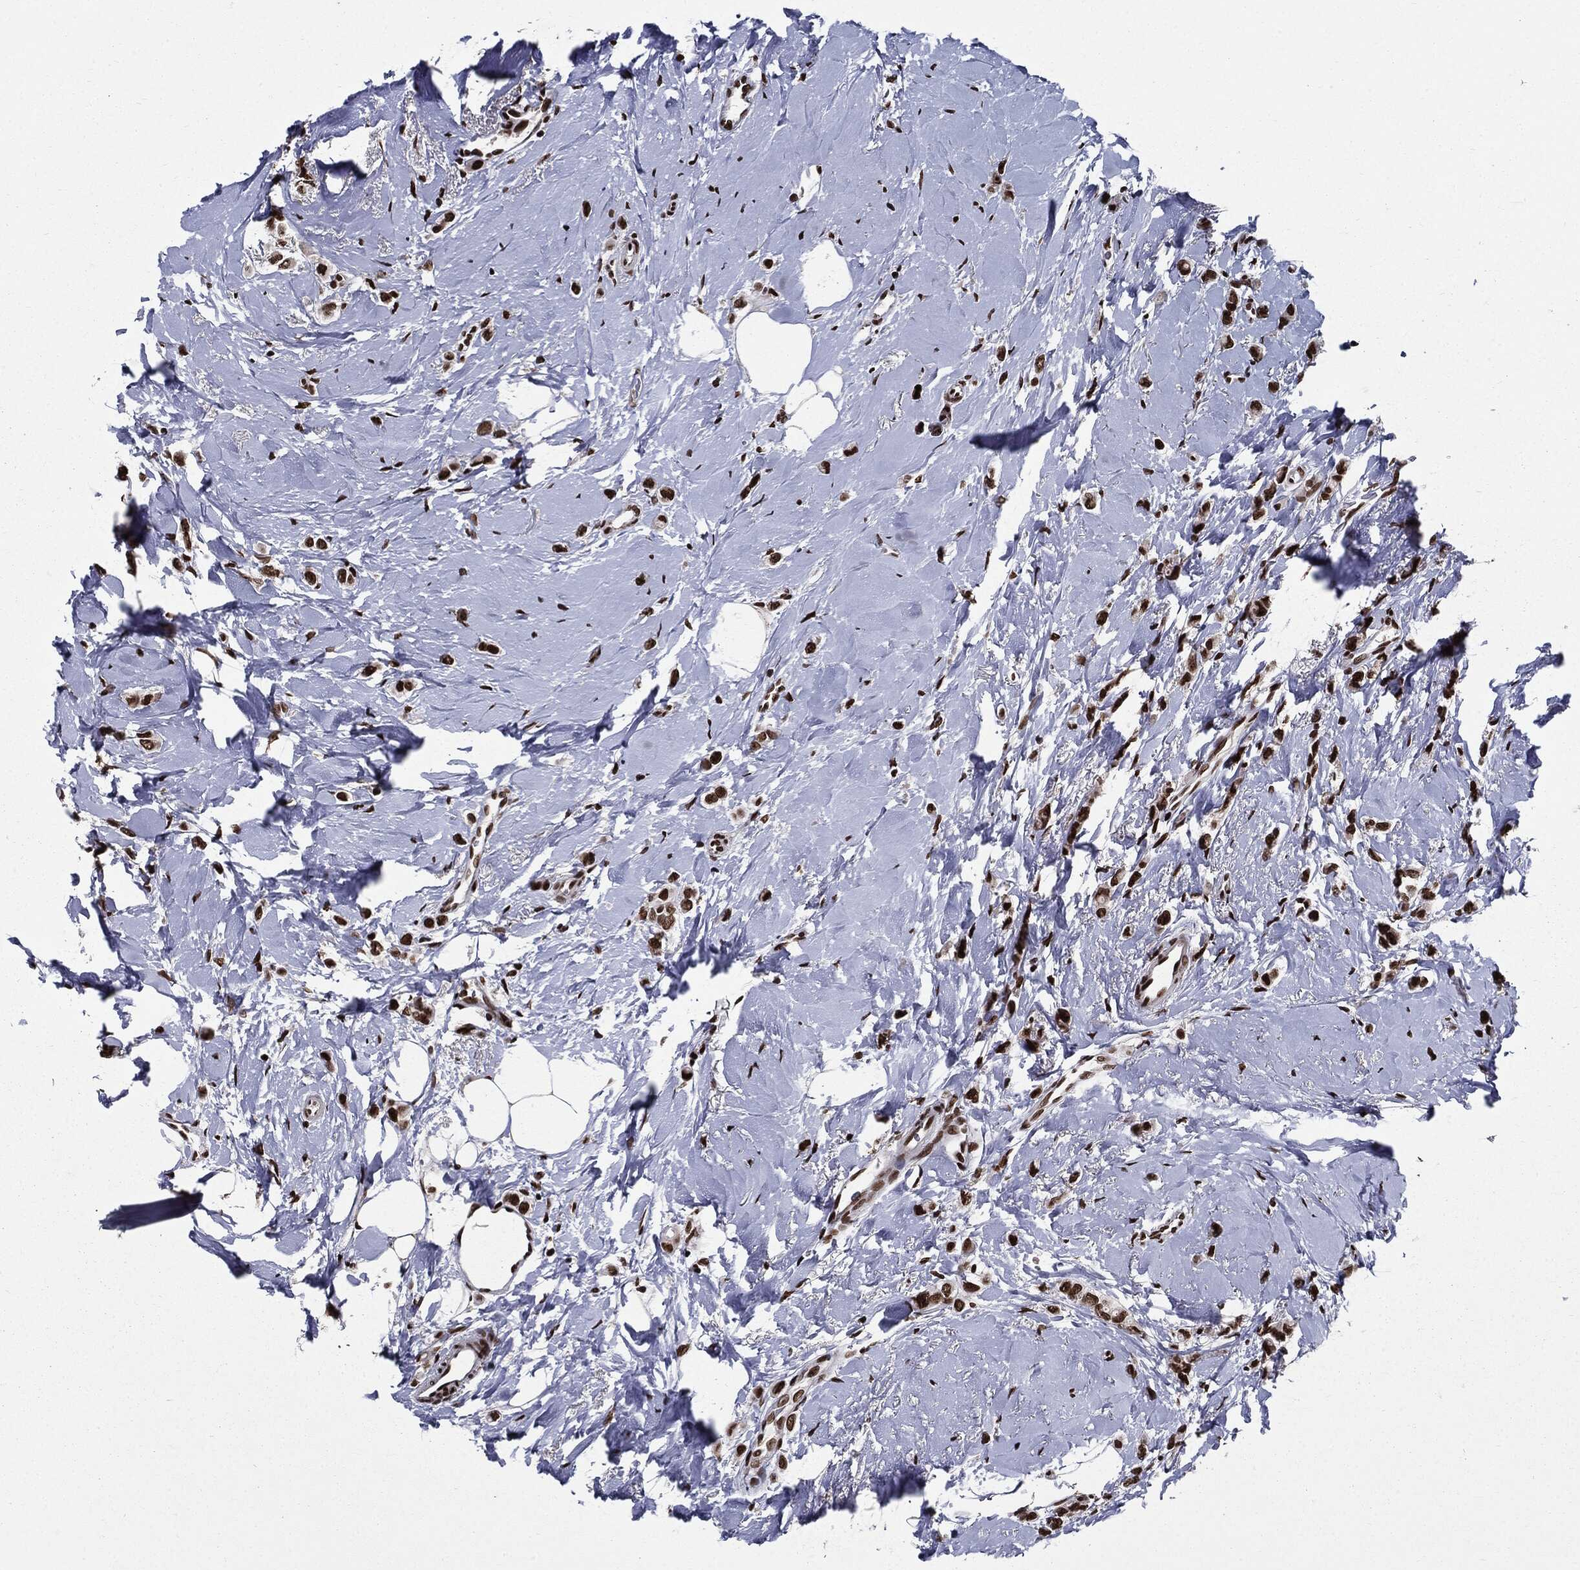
{"staining": {"intensity": "strong", "quantity": ">75%", "location": "nuclear"}, "tissue": "breast cancer", "cell_type": "Tumor cells", "image_type": "cancer", "snomed": [{"axis": "morphology", "description": "Lobular carcinoma"}, {"axis": "topography", "description": "Breast"}], "caption": "Breast cancer (lobular carcinoma) tissue demonstrates strong nuclear expression in approximately >75% of tumor cells, visualized by immunohistochemistry.", "gene": "ZFP91", "patient": {"sex": "female", "age": 66}}